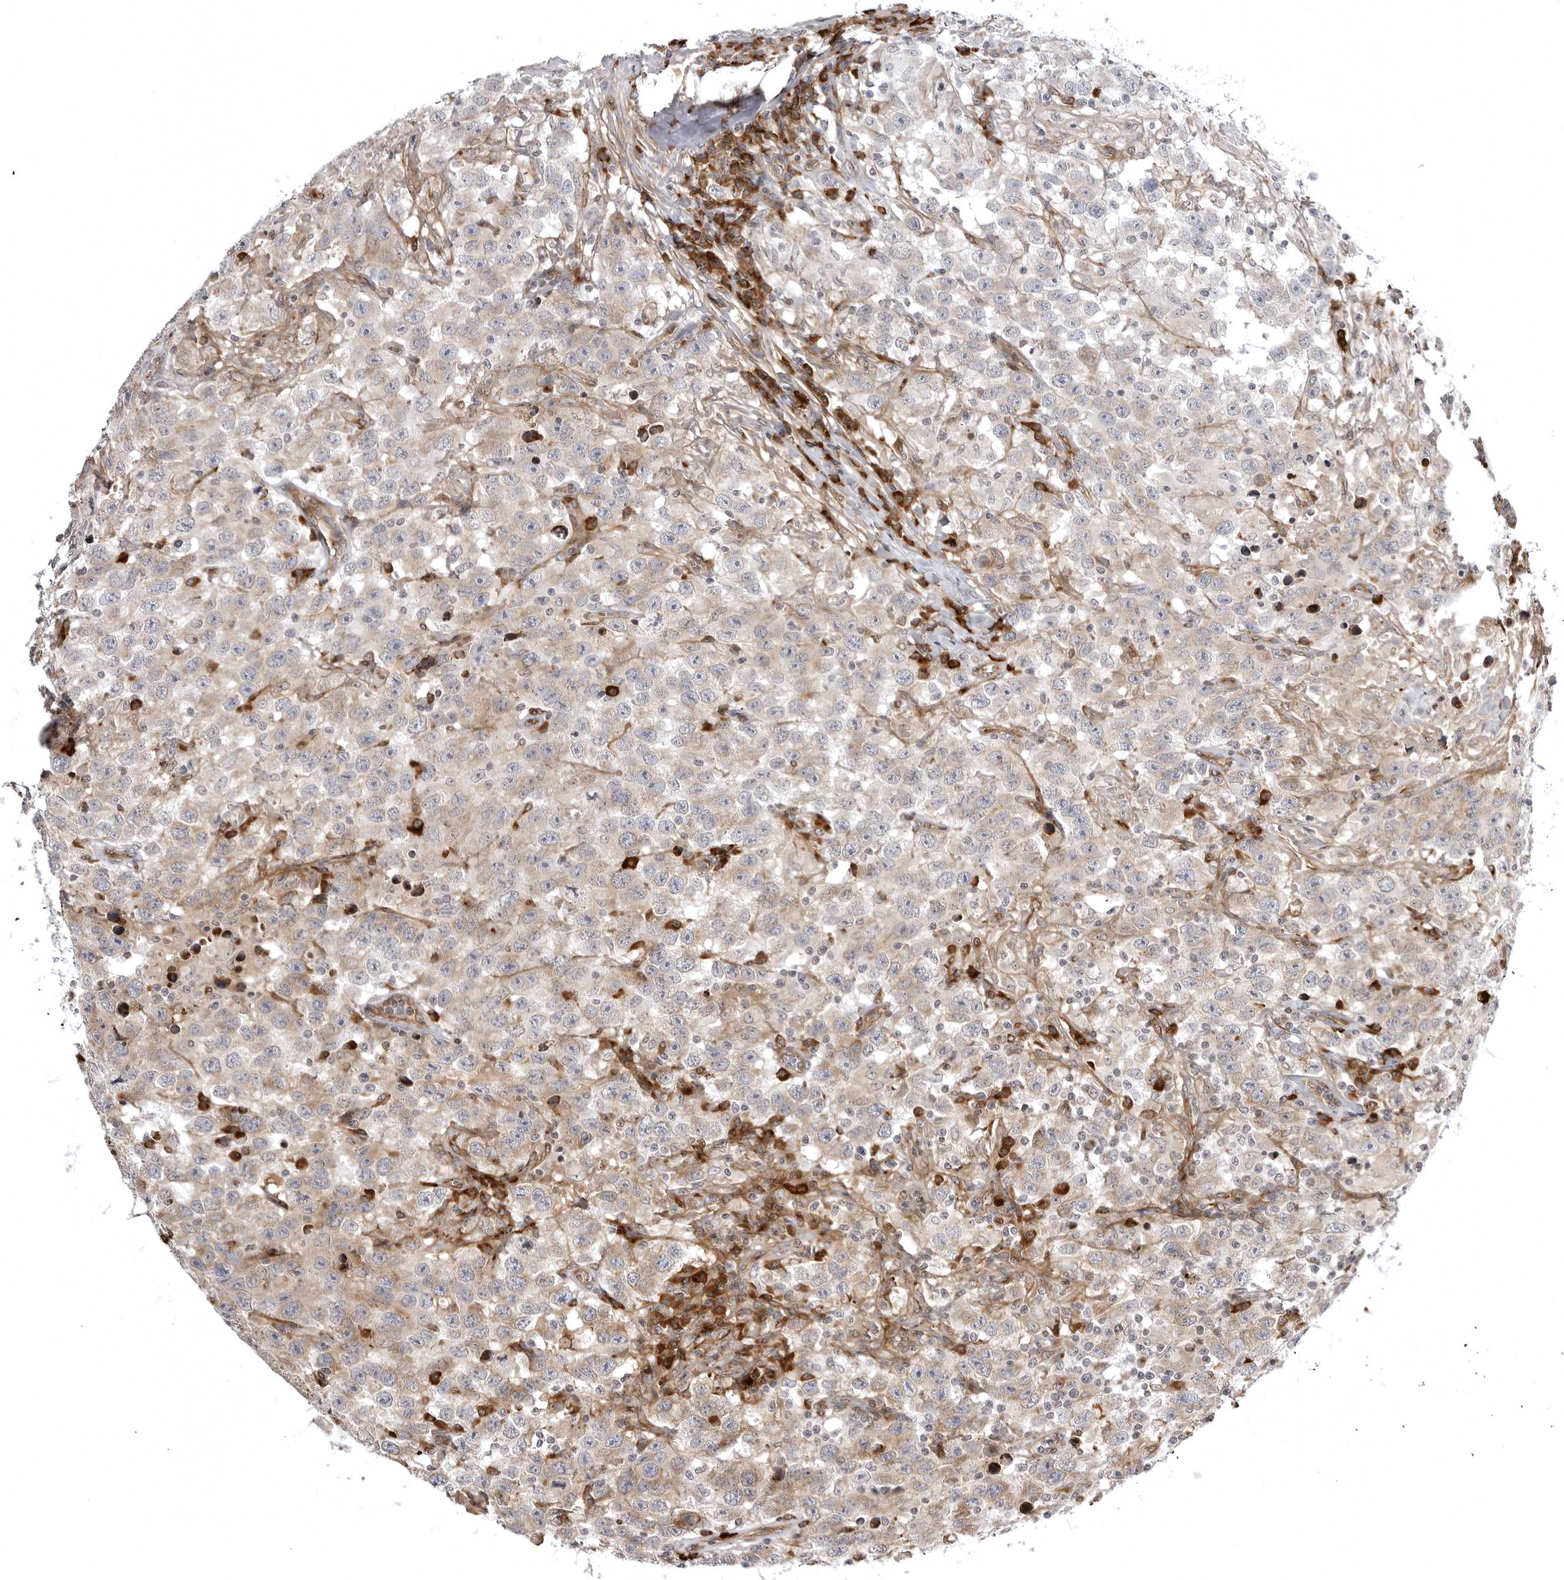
{"staining": {"intensity": "weak", "quantity": ">75%", "location": "cytoplasmic/membranous"}, "tissue": "testis cancer", "cell_type": "Tumor cells", "image_type": "cancer", "snomed": [{"axis": "morphology", "description": "Seminoma, NOS"}, {"axis": "topography", "description": "Testis"}], "caption": "Protein expression analysis of testis seminoma displays weak cytoplasmic/membranous staining in approximately >75% of tumor cells.", "gene": "ARL5A", "patient": {"sex": "male", "age": 41}}